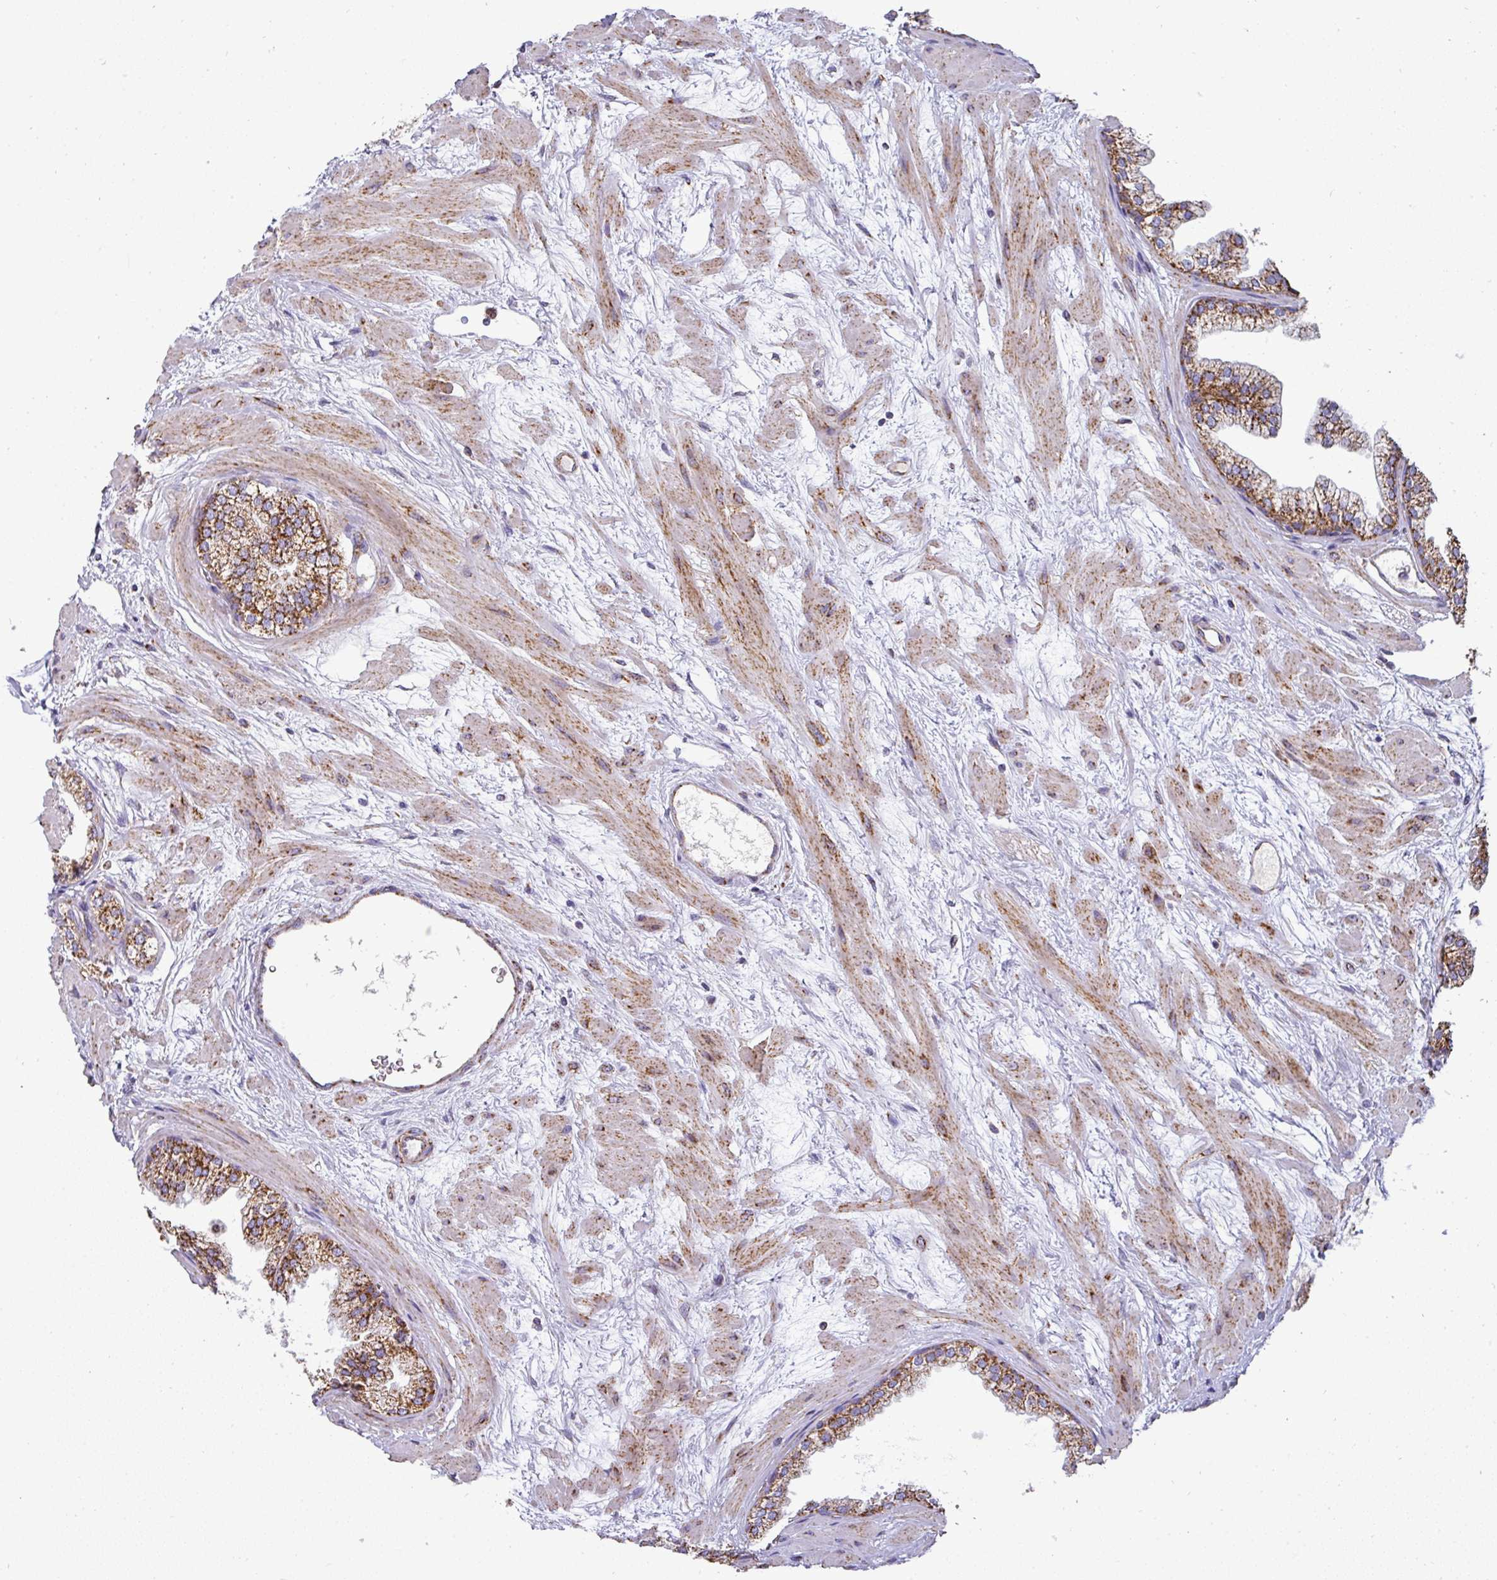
{"staining": {"intensity": "strong", "quantity": ">75%", "location": "cytoplasmic/membranous"}, "tissue": "prostate", "cell_type": "Glandular cells", "image_type": "normal", "snomed": [{"axis": "morphology", "description": "Normal tissue, NOS"}, {"axis": "topography", "description": "Prostate"}], "caption": "Prostate stained for a protein demonstrates strong cytoplasmic/membranous positivity in glandular cells. (Brightfield microscopy of DAB IHC at high magnification).", "gene": "UQCRFS1", "patient": {"sex": "male", "age": 37}}